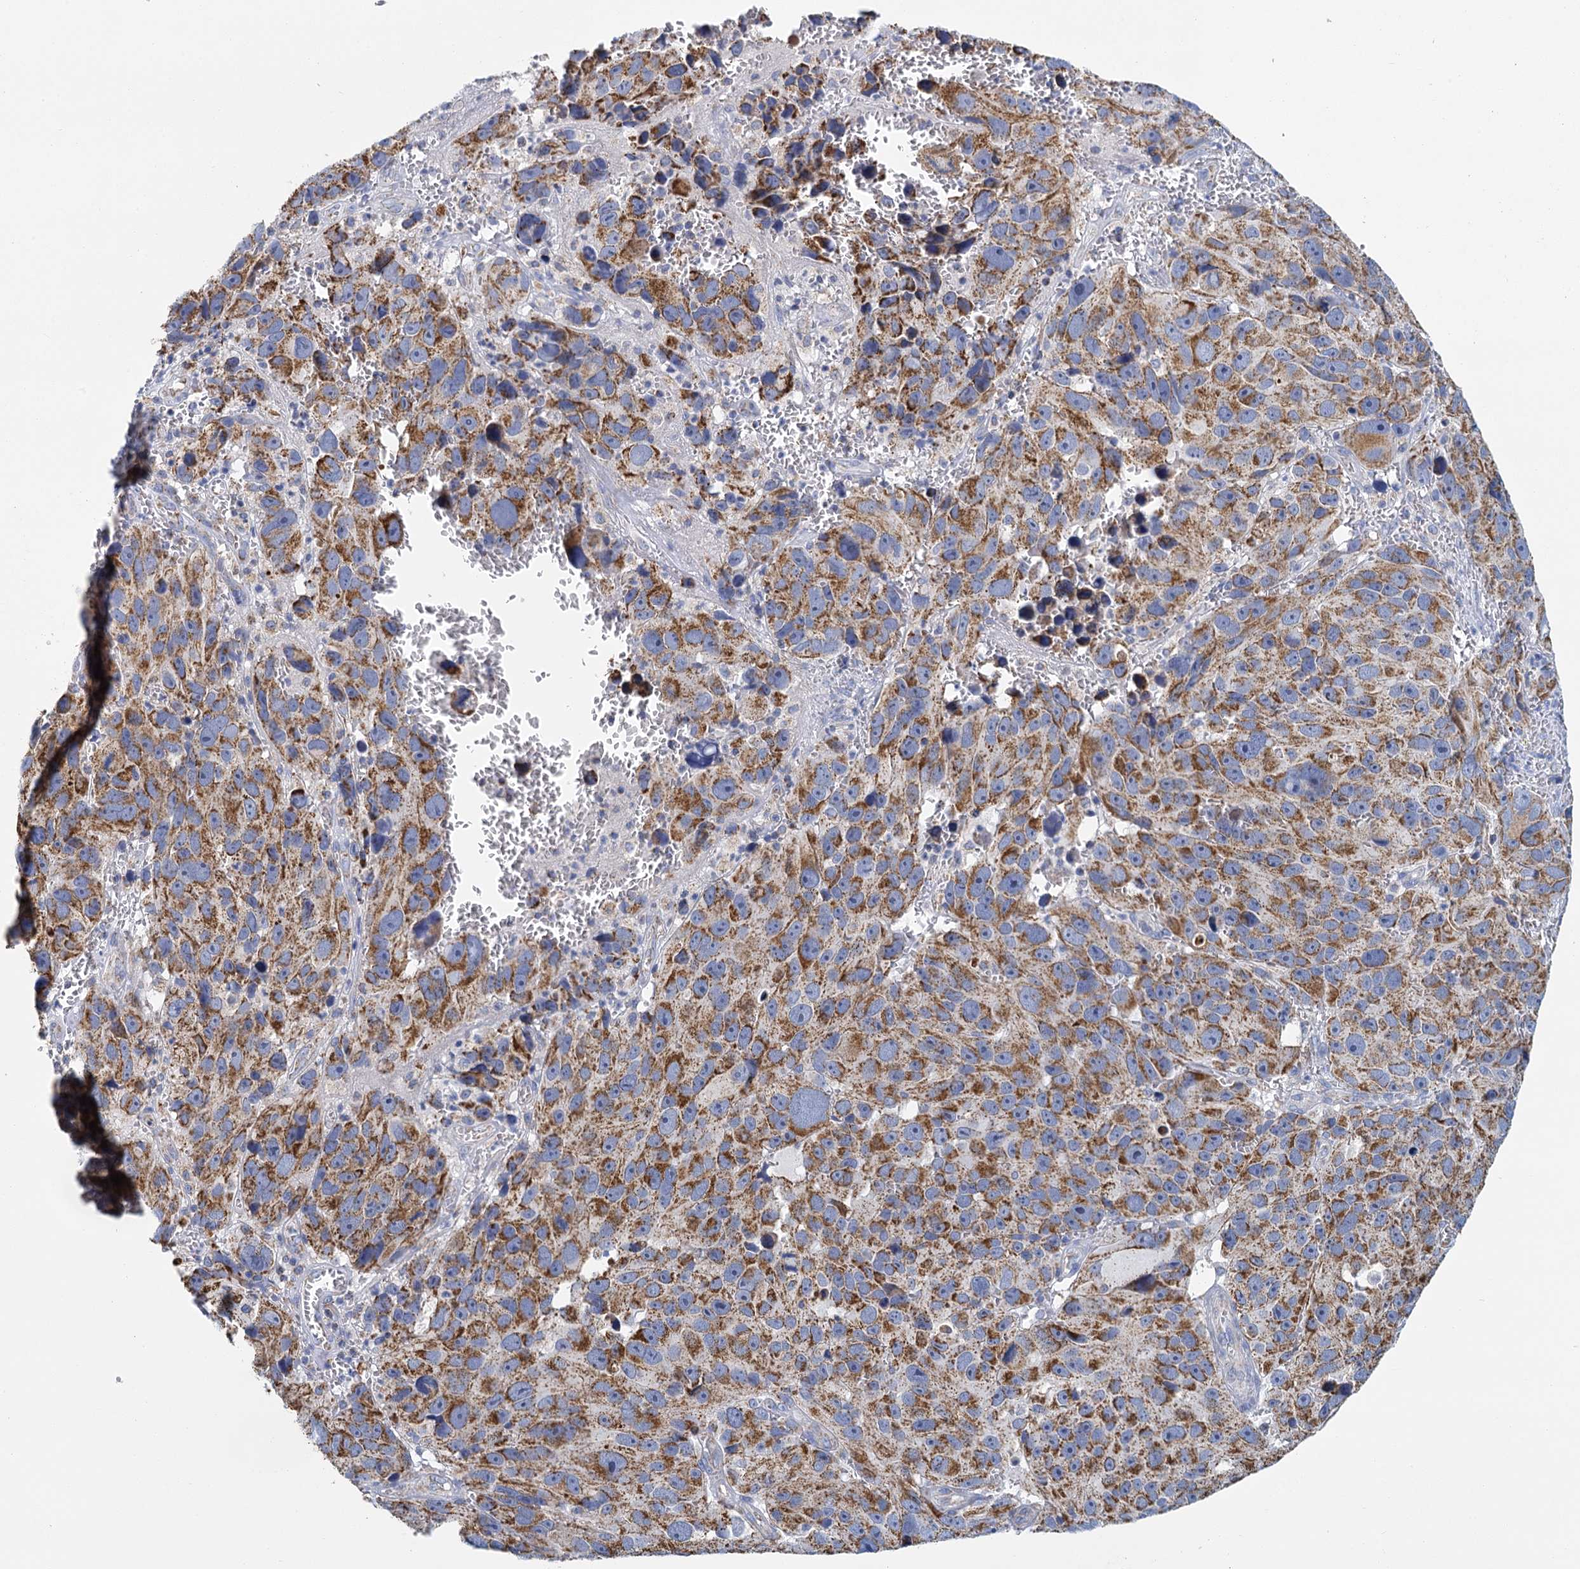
{"staining": {"intensity": "moderate", "quantity": ">75%", "location": "cytoplasmic/membranous"}, "tissue": "melanoma", "cell_type": "Tumor cells", "image_type": "cancer", "snomed": [{"axis": "morphology", "description": "Malignant melanoma, NOS"}, {"axis": "topography", "description": "Skin"}], "caption": "Human malignant melanoma stained with a brown dye reveals moderate cytoplasmic/membranous positive expression in approximately >75% of tumor cells.", "gene": "CCP110", "patient": {"sex": "male", "age": 84}}